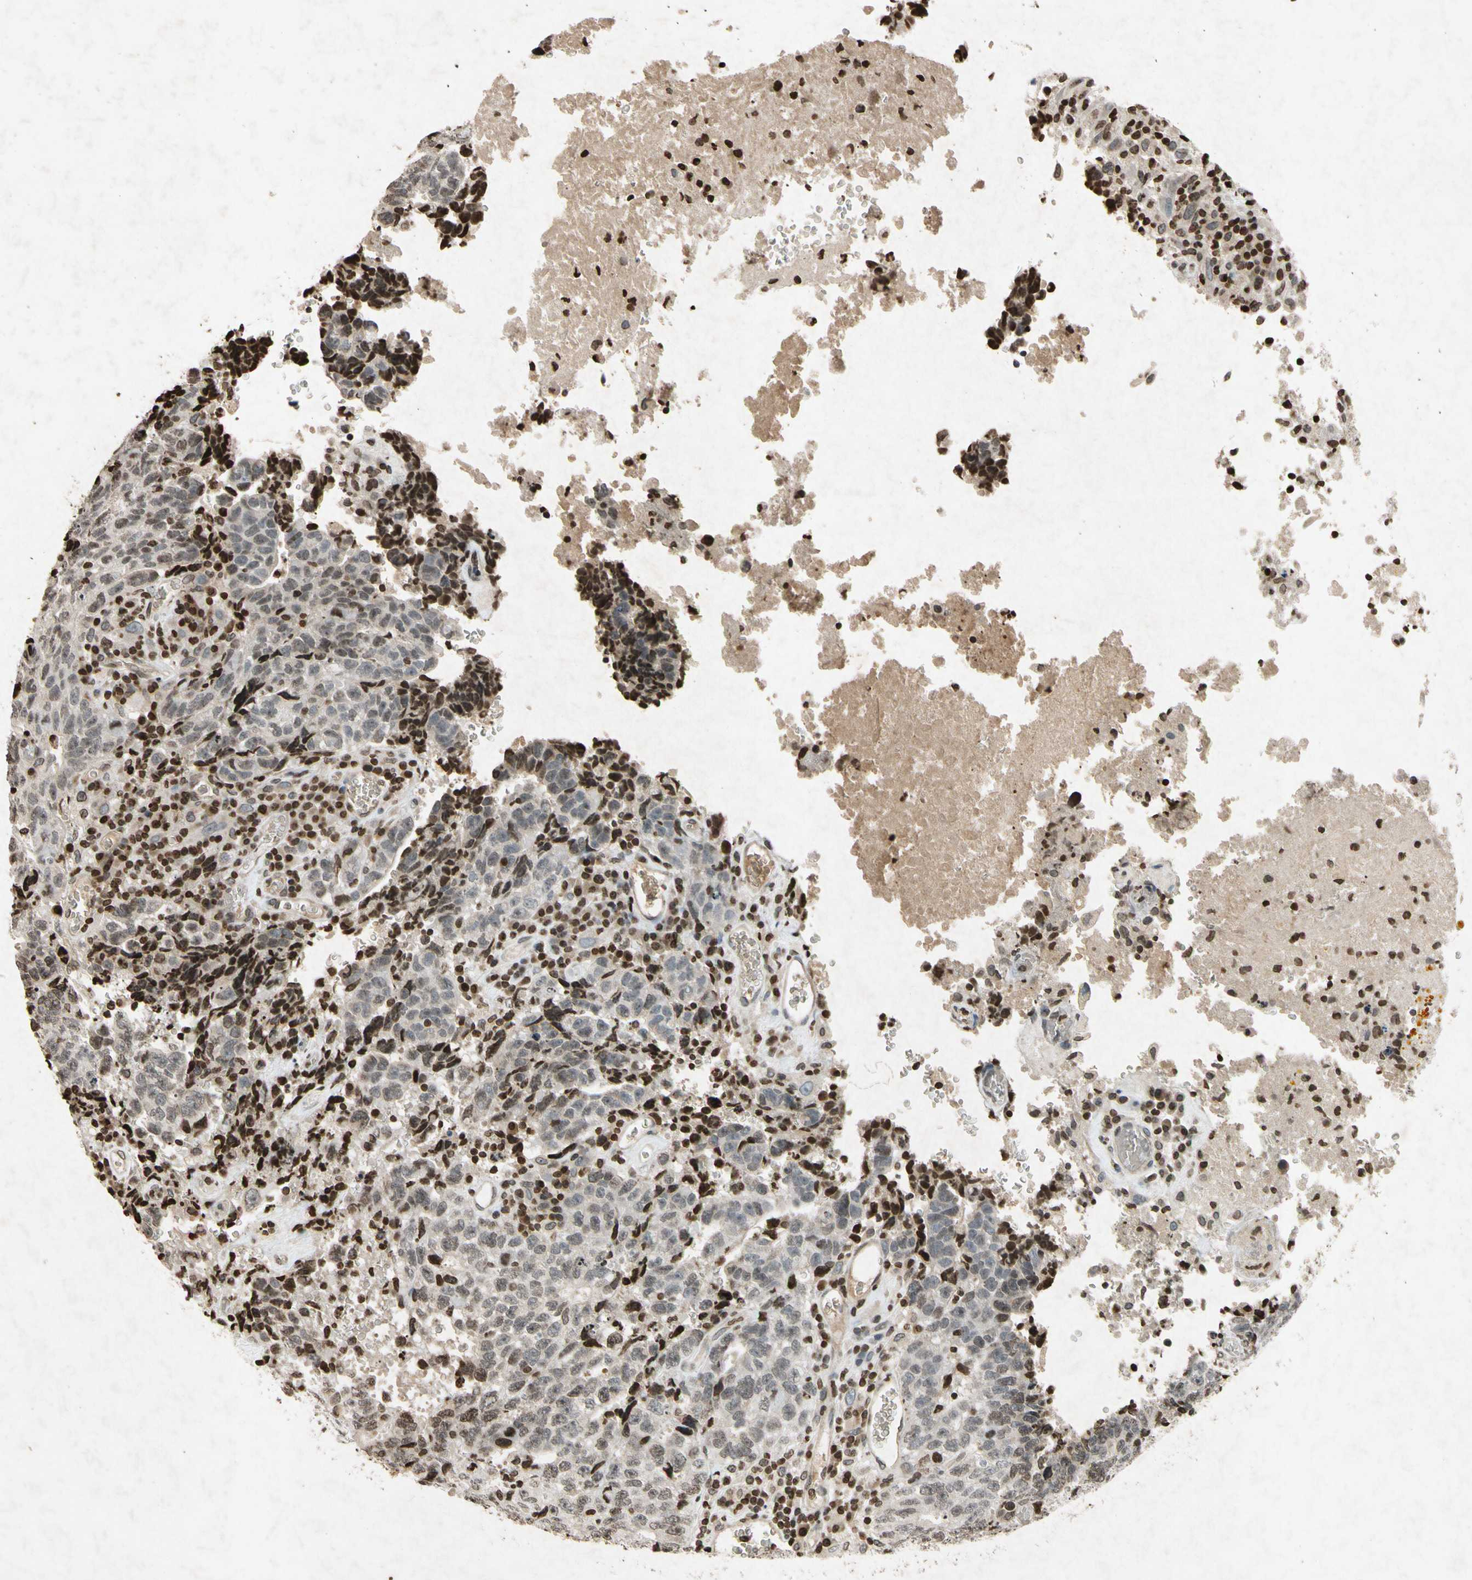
{"staining": {"intensity": "weak", "quantity": "25%-75%", "location": "nuclear"}, "tissue": "testis cancer", "cell_type": "Tumor cells", "image_type": "cancer", "snomed": [{"axis": "morphology", "description": "Necrosis, NOS"}, {"axis": "morphology", "description": "Carcinoma, Embryonal, NOS"}, {"axis": "topography", "description": "Testis"}], "caption": "A brown stain shows weak nuclear staining of a protein in testis cancer tumor cells. The staining was performed using DAB (3,3'-diaminobenzidine), with brown indicating positive protein expression. Nuclei are stained blue with hematoxylin.", "gene": "HOXB3", "patient": {"sex": "male", "age": 19}}